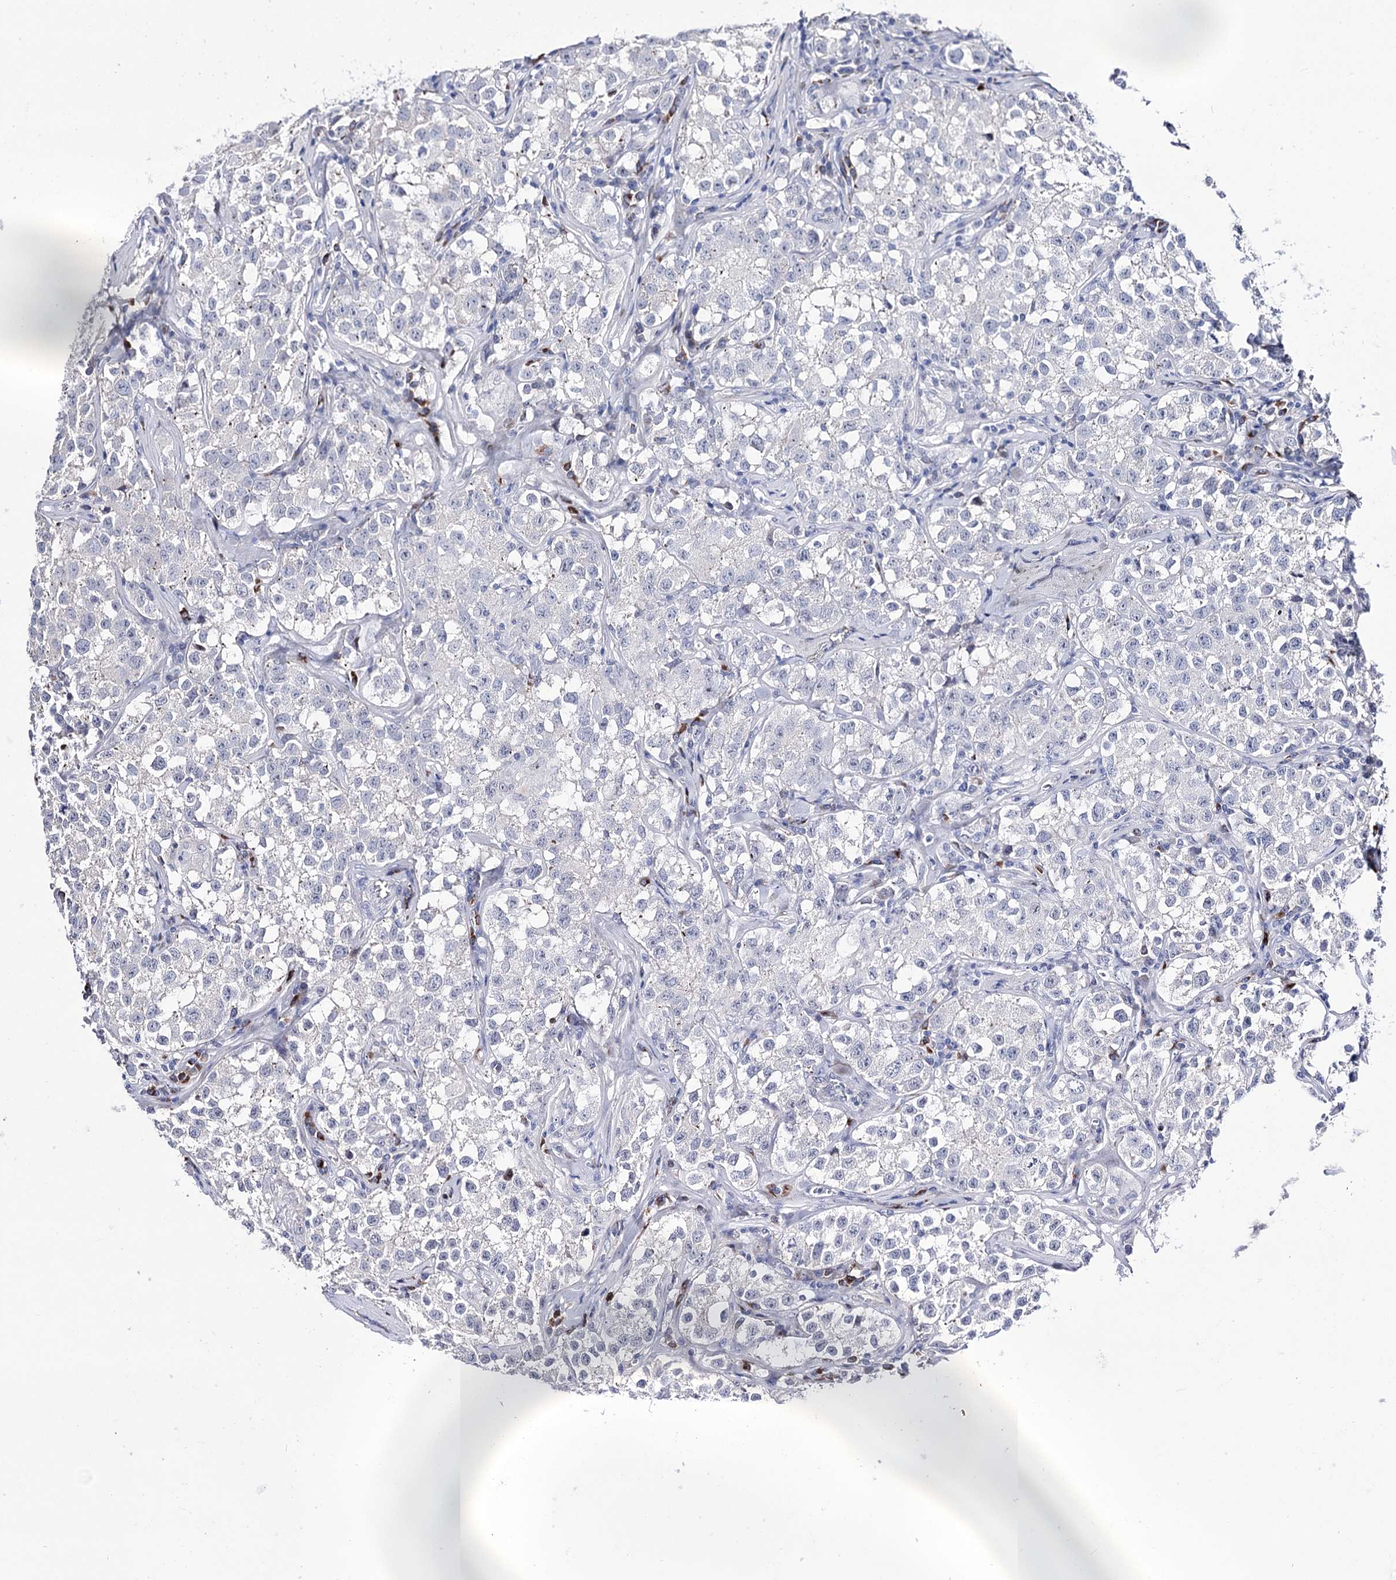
{"staining": {"intensity": "negative", "quantity": "none", "location": "none"}, "tissue": "testis cancer", "cell_type": "Tumor cells", "image_type": "cancer", "snomed": [{"axis": "morphology", "description": "Seminoma, NOS"}, {"axis": "morphology", "description": "Carcinoma, Embryonal, NOS"}, {"axis": "topography", "description": "Testis"}], "caption": "This image is of testis embryonal carcinoma stained with immunohistochemistry to label a protein in brown with the nuclei are counter-stained blue. There is no expression in tumor cells.", "gene": "PCGF5", "patient": {"sex": "male", "age": 43}}